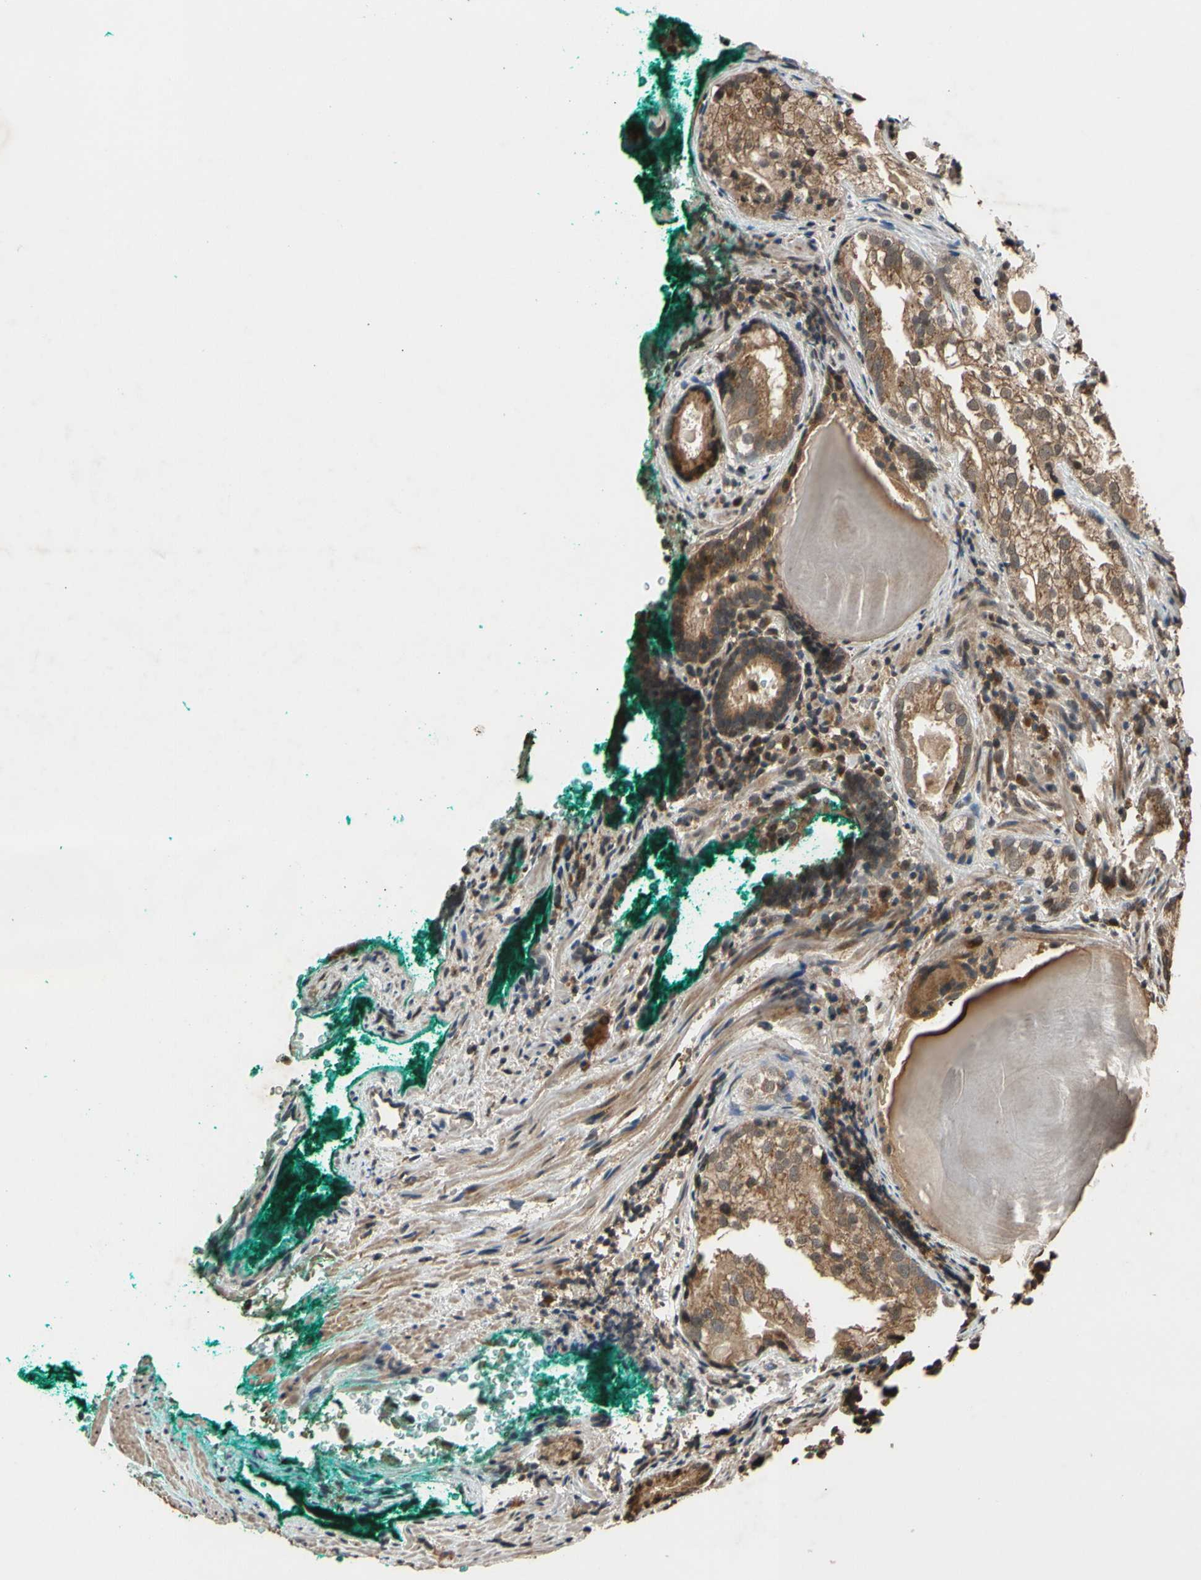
{"staining": {"intensity": "moderate", "quantity": ">75%", "location": "cytoplasmic/membranous"}, "tissue": "prostate cancer", "cell_type": "Tumor cells", "image_type": "cancer", "snomed": [{"axis": "morphology", "description": "Adenocarcinoma, High grade"}, {"axis": "topography", "description": "Prostate"}], "caption": "Immunohistochemistry photomicrograph of neoplastic tissue: prostate high-grade adenocarcinoma stained using immunohistochemistry displays medium levels of moderate protein expression localized specifically in the cytoplasmic/membranous of tumor cells, appearing as a cytoplasmic/membranous brown color.", "gene": "TMEM230", "patient": {"sex": "male", "age": 66}}